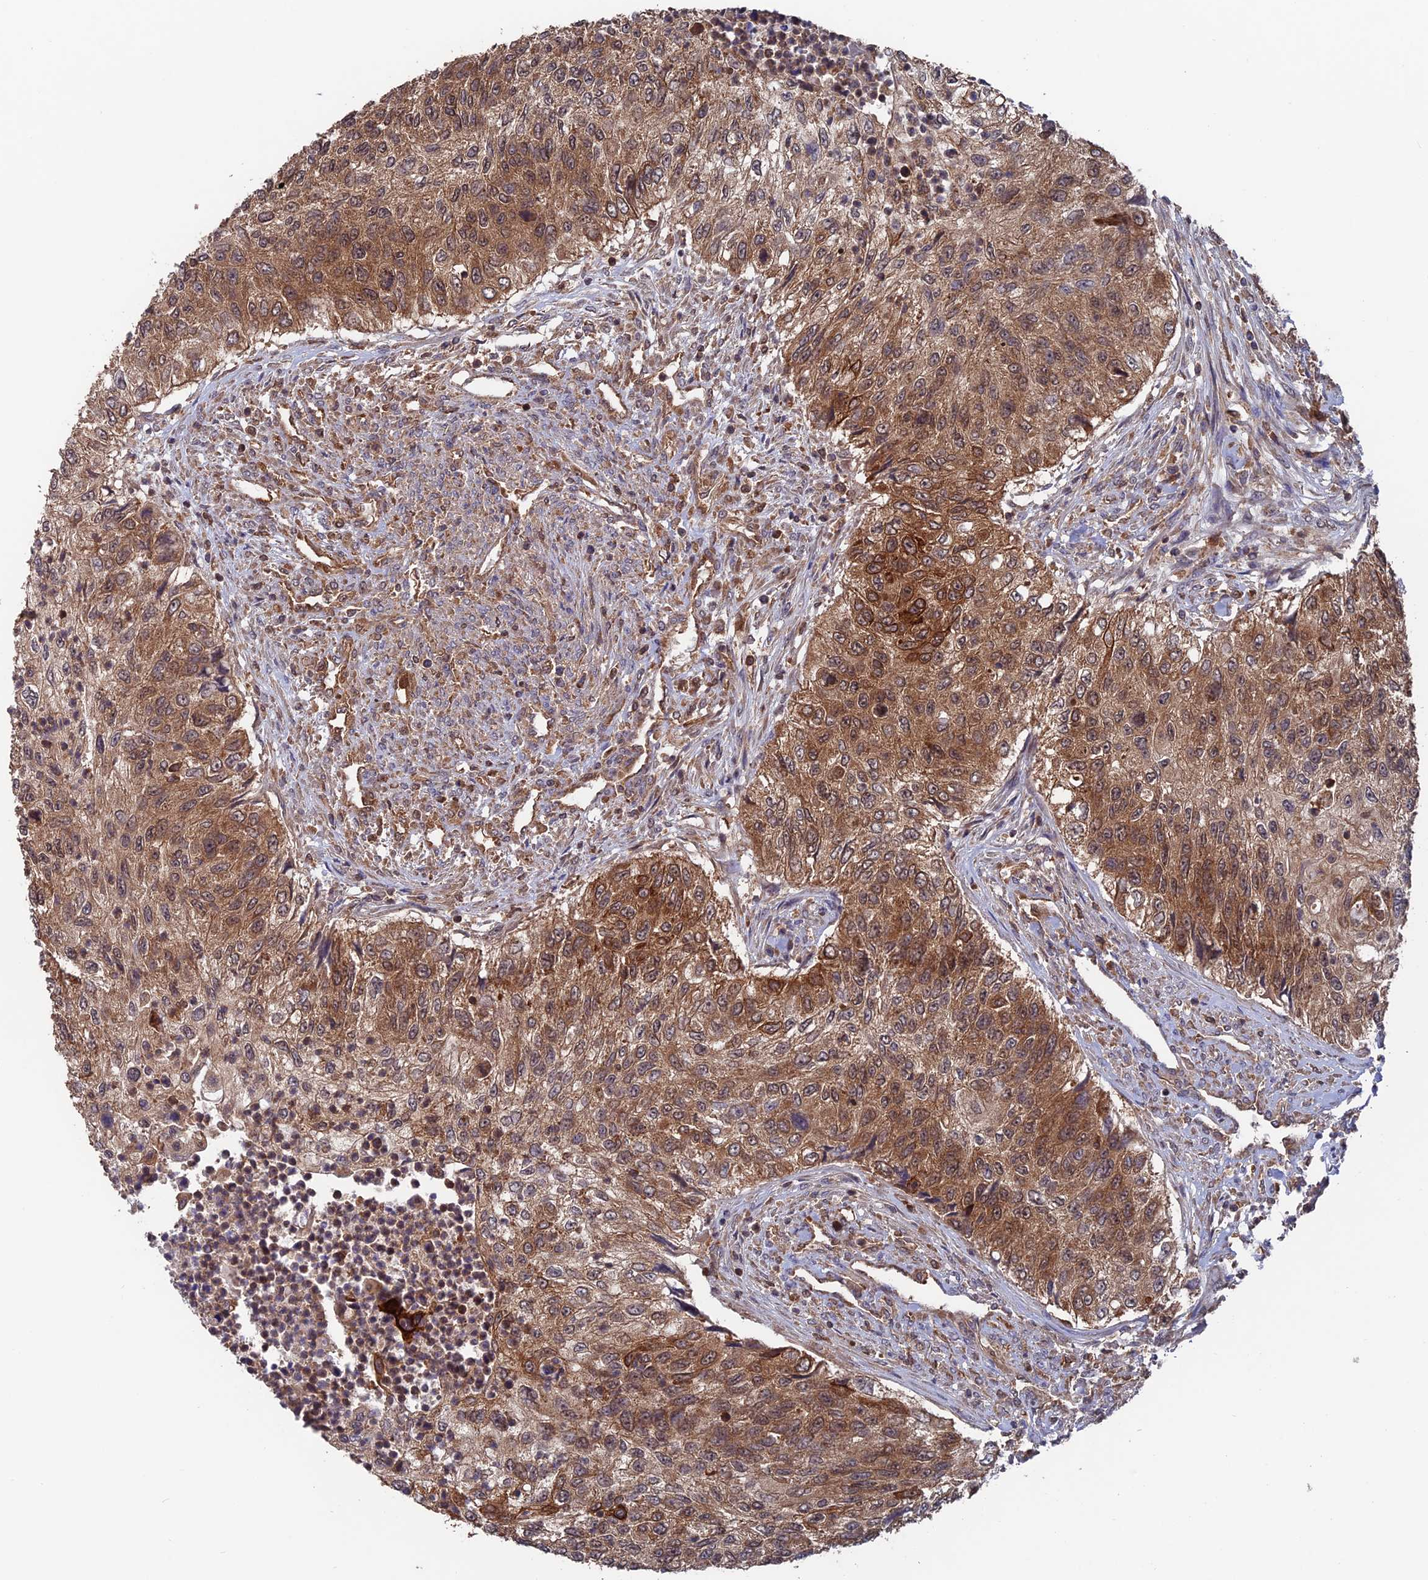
{"staining": {"intensity": "strong", "quantity": "25%-75%", "location": "cytoplasmic/membranous"}, "tissue": "urothelial cancer", "cell_type": "Tumor cells", "image_type": "cancer", "snomed": [{"axis": "morphology", "description": "Urothelial carcinoma, High grade"}, {"axis": "topography", "description": "Urinary bladder"}], "caption": "Immunohistochemical staining of human urothelial cancer reveals high levels of strong cytoplasmic/membranous expression in about 25%-75% of tumor cells.", "gene": "DTYMK", "patient": {"sex": "female", "age": 60}}